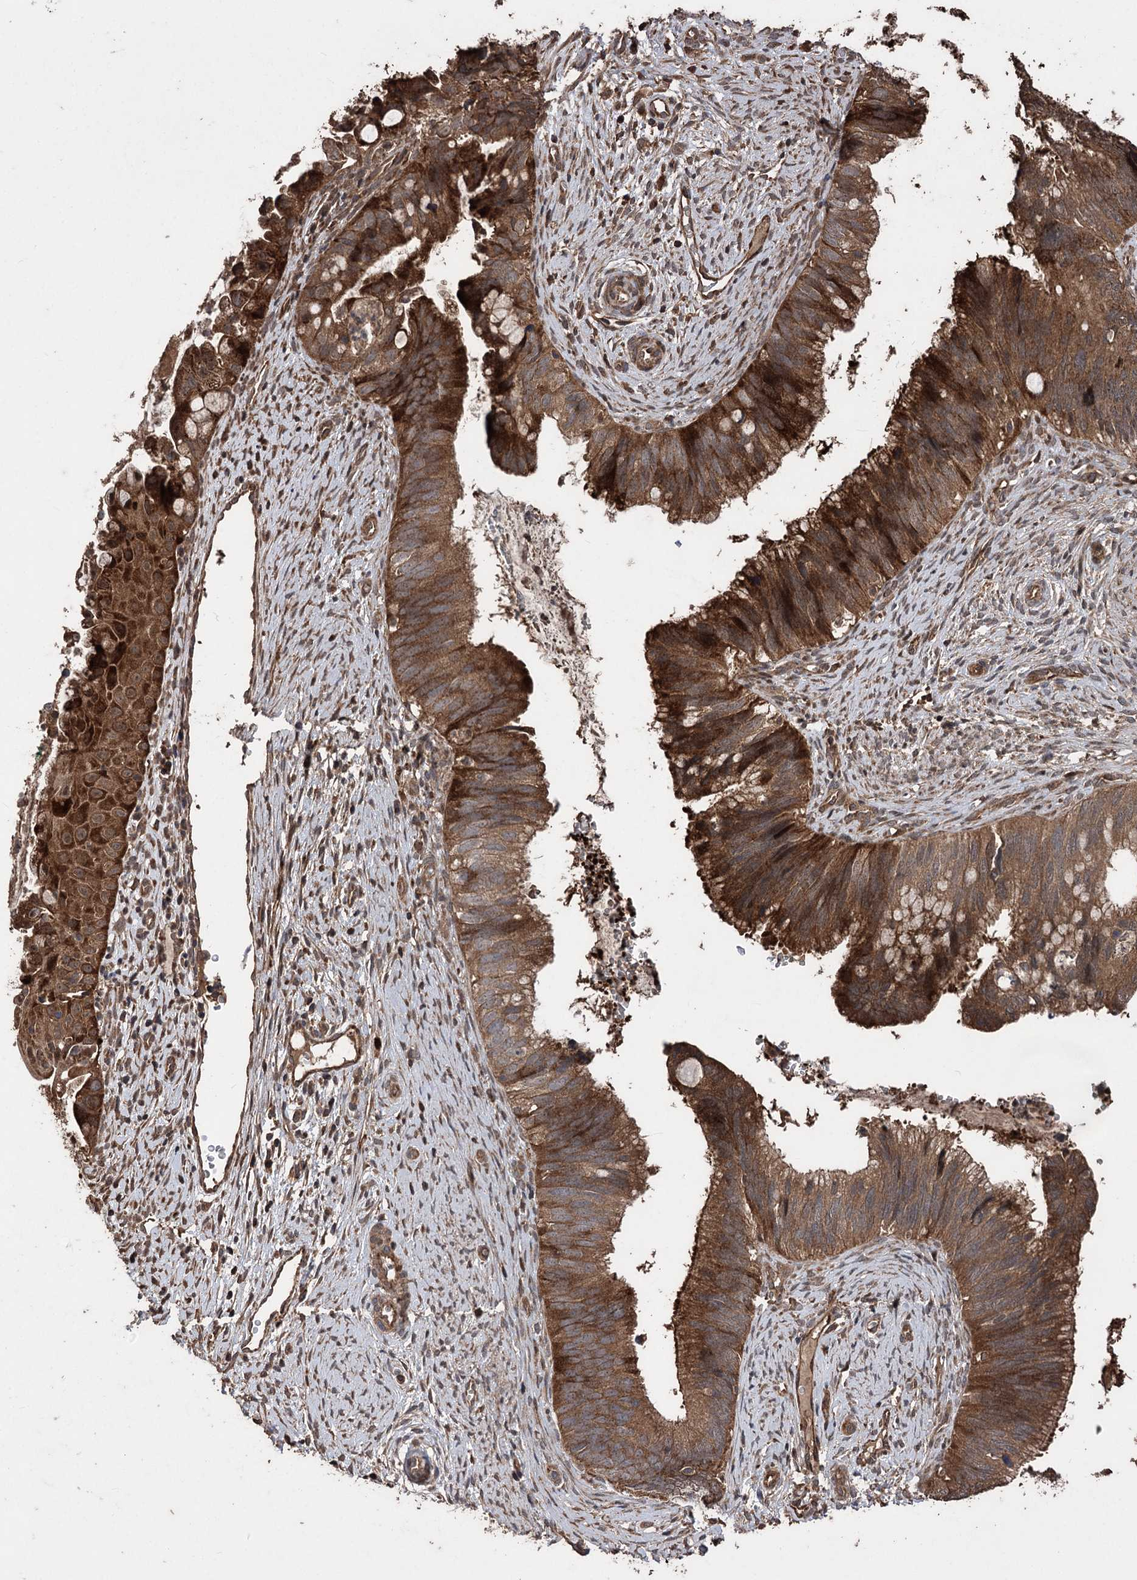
{"staining": {"intensity": "strong", "quantity": ">75%", "location": "cytoplasmic/membranous"}, "tissue": "cervical cancer", "cell_type": "Tumor cells", "image_type": "cancer", "snomed": [{"axis": "morphology", "description": "Adenocarcinoma, NOS"}, {"axis": "topography", "description": "Cervix"}], "caption": "Immunohistochemistry of cervical cancer (adenocarcinoma) shows high levels of strong cytoplasmic/membranous staining in approximately >75% of tumor cells.", "gene": "RASSF3", "patient": {"sex": "female", "age": 42}}